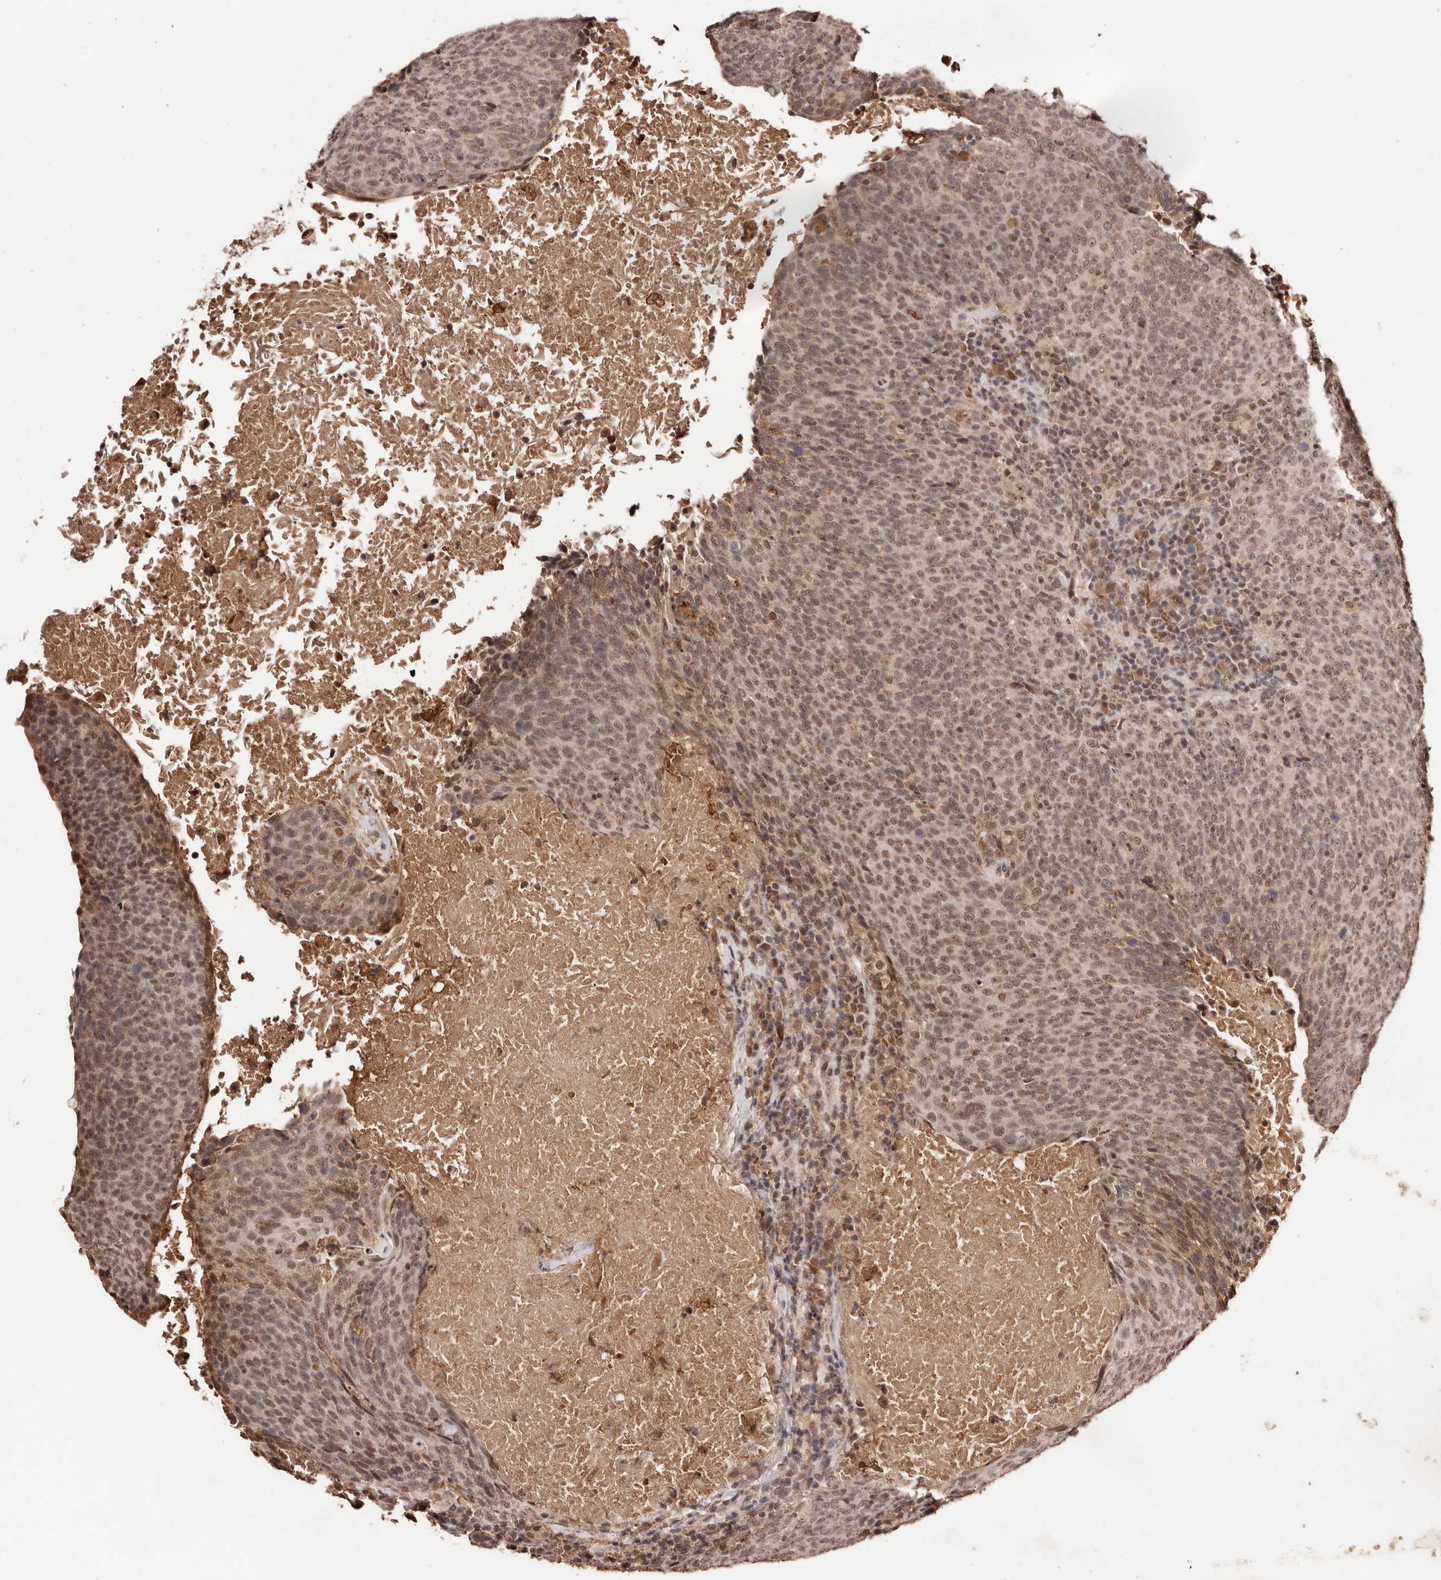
{"staining": {"intensity": "moderate", "quantity": ">75%", "location": "cytoplasmic/membranous,nuclear"}, "tissue": "head and neck cancer", "cell_type": "Tumor cells", "image_type": "cancer", "snomed": [{"axis": "morphology", "description": "Squamous cell carcinoma, NOS"}, {"axis": "morphology", "description": "Squamous cell carcinoma, metastatic, NOS"}, {"axis": "topography", "description": "Lymph node"}, {"axis": "topography", "description": "Head-Neck"}], "caption": "Human head and neck metastatic squamous cell carcinoma stained for a protein (brown) demonstrates moderate cytoplasmic/membranous and nuclear positive positivity in approximately >75% of tumor cells.", "gene": "BICRAL", "patient": {"sex": "male", "age": 62}}